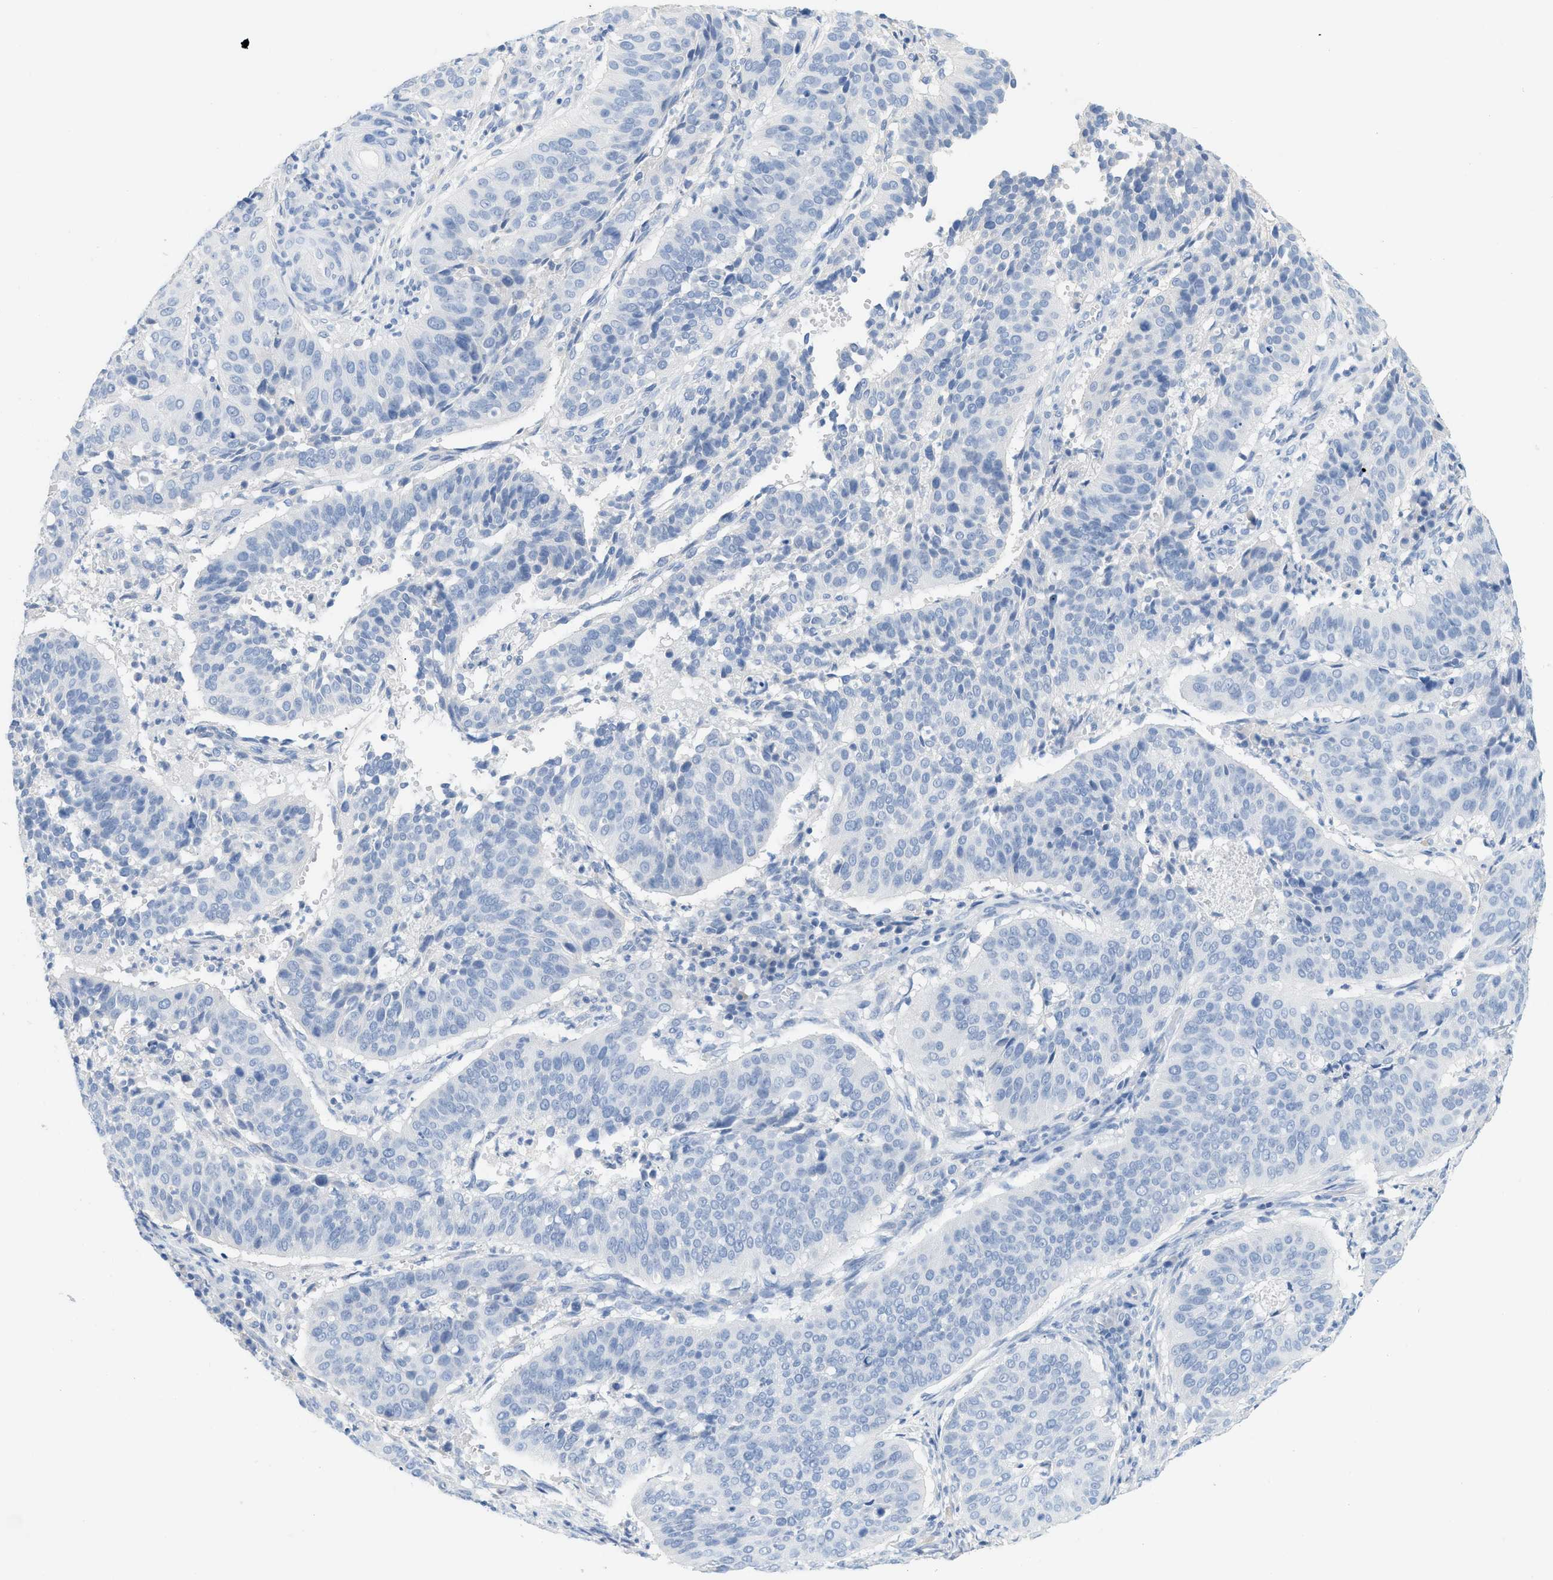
{"staining": {"intensity": "negative", "quantity": "none", "location": "none"}, "tissue": "cervical cancer", "cell_type": "Tumor cells", "image_type": "cancer", "snomed": [{"axis": "morphology", "description": "Normal tissue, NOS"}, {"axis": "morphology", "description": "Squamous cell carcinoma, NOS"}, {"axis": "topography", "description": "Cervix"}], "caption": "DAB (3,3'-diaminobenzidine) immunohistochemical staining of cervical cancer (squamous cell carcinoma) shows no significant expression in tumor cells.", "gene": "PAPPA", "patient": {"sex": "female", "age": 39}}